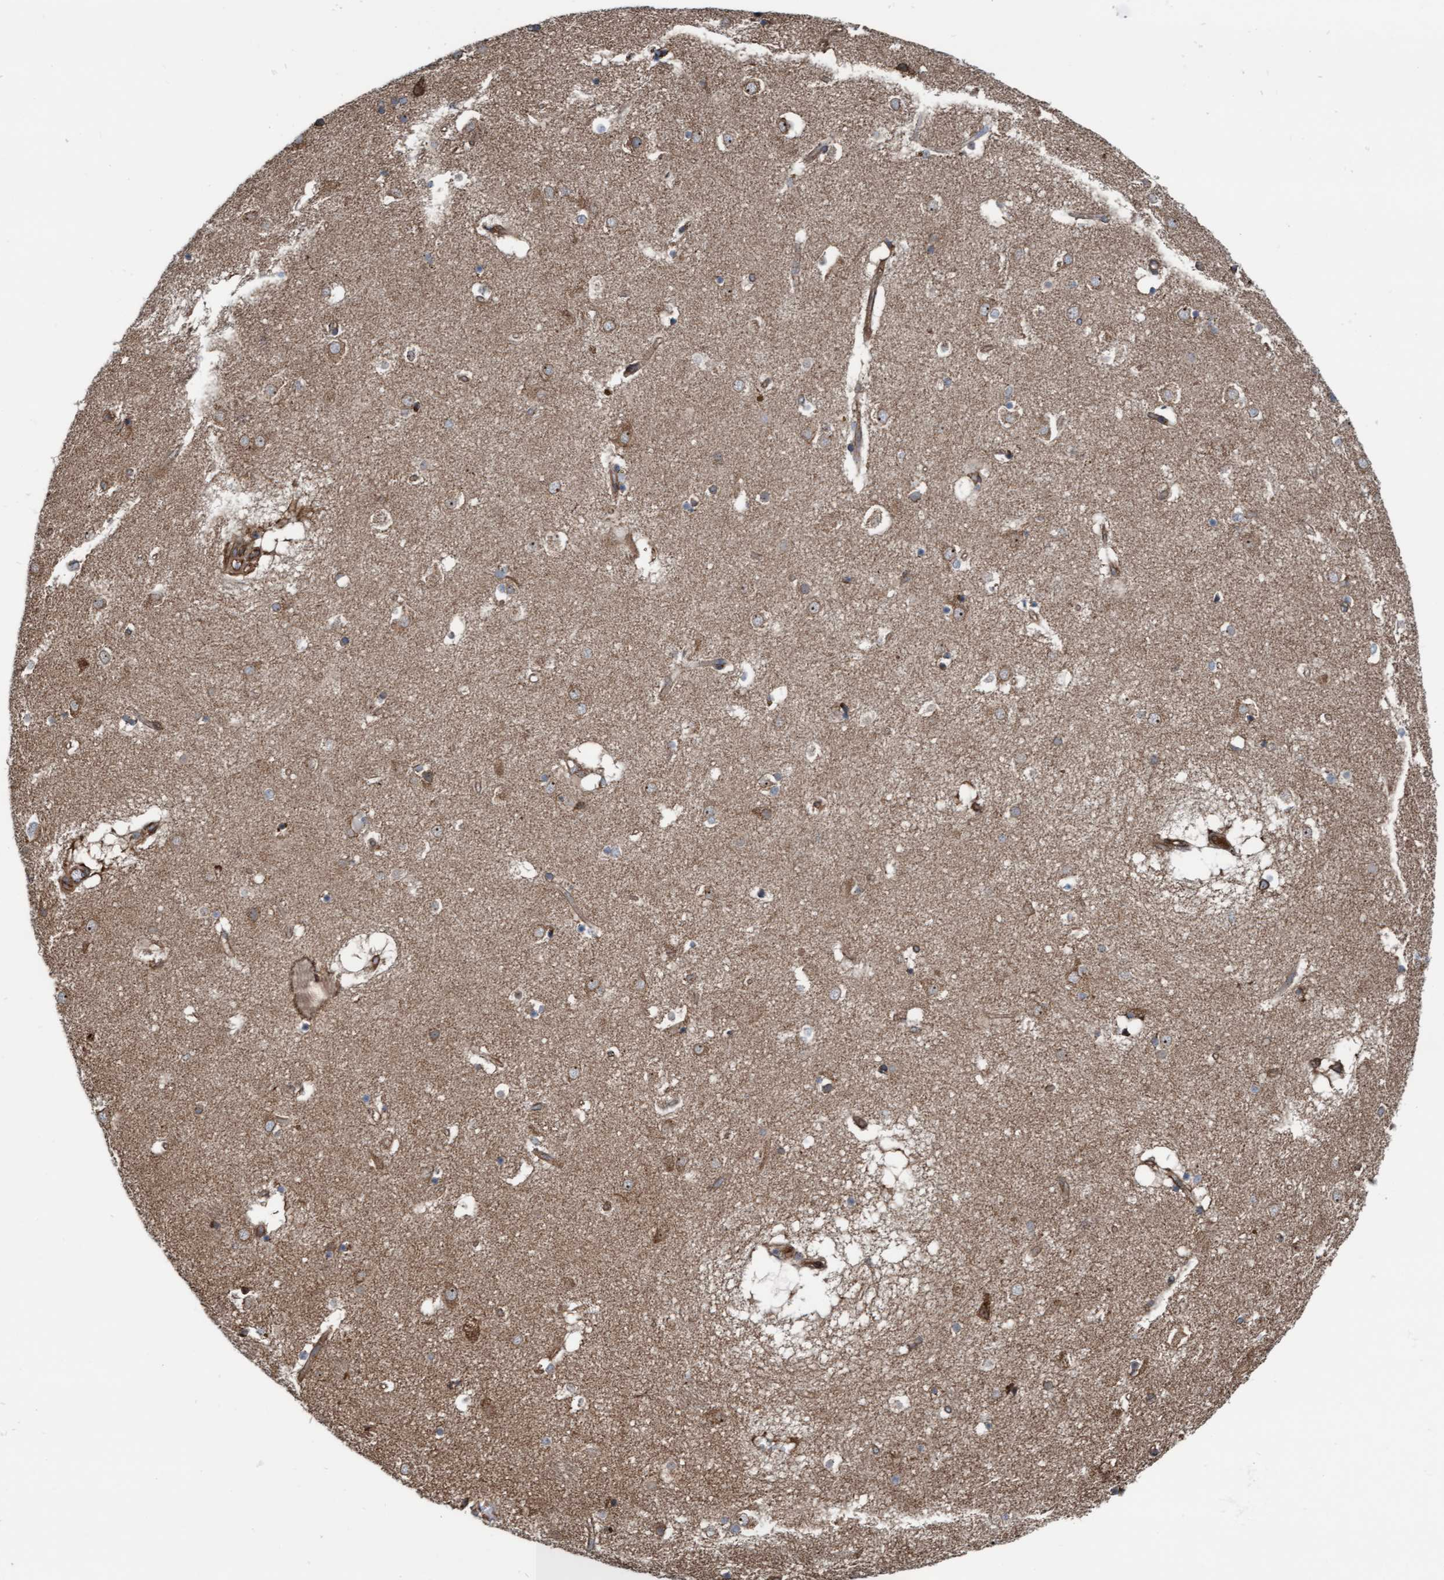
{"staining": {"intensity": "moderate", "quantity": "<25%", "location": "cytoplasmic/membranous"}, "tissue": "caudate", "cell_type": "Glial cells", "image_type": "normal", "snomed": [{"axis": "morphology", "description": "Normal tissue, NOS"}, {"axis": "topography", "description": "Lateral ventricle wall"}], "caption": "Glial cells display moderate cytoplasmic/membranous staining in about <25% of cells in benign caudate.", "gene": "RAP1GAP2", "patient": {"sex": "male", "age": 70}}